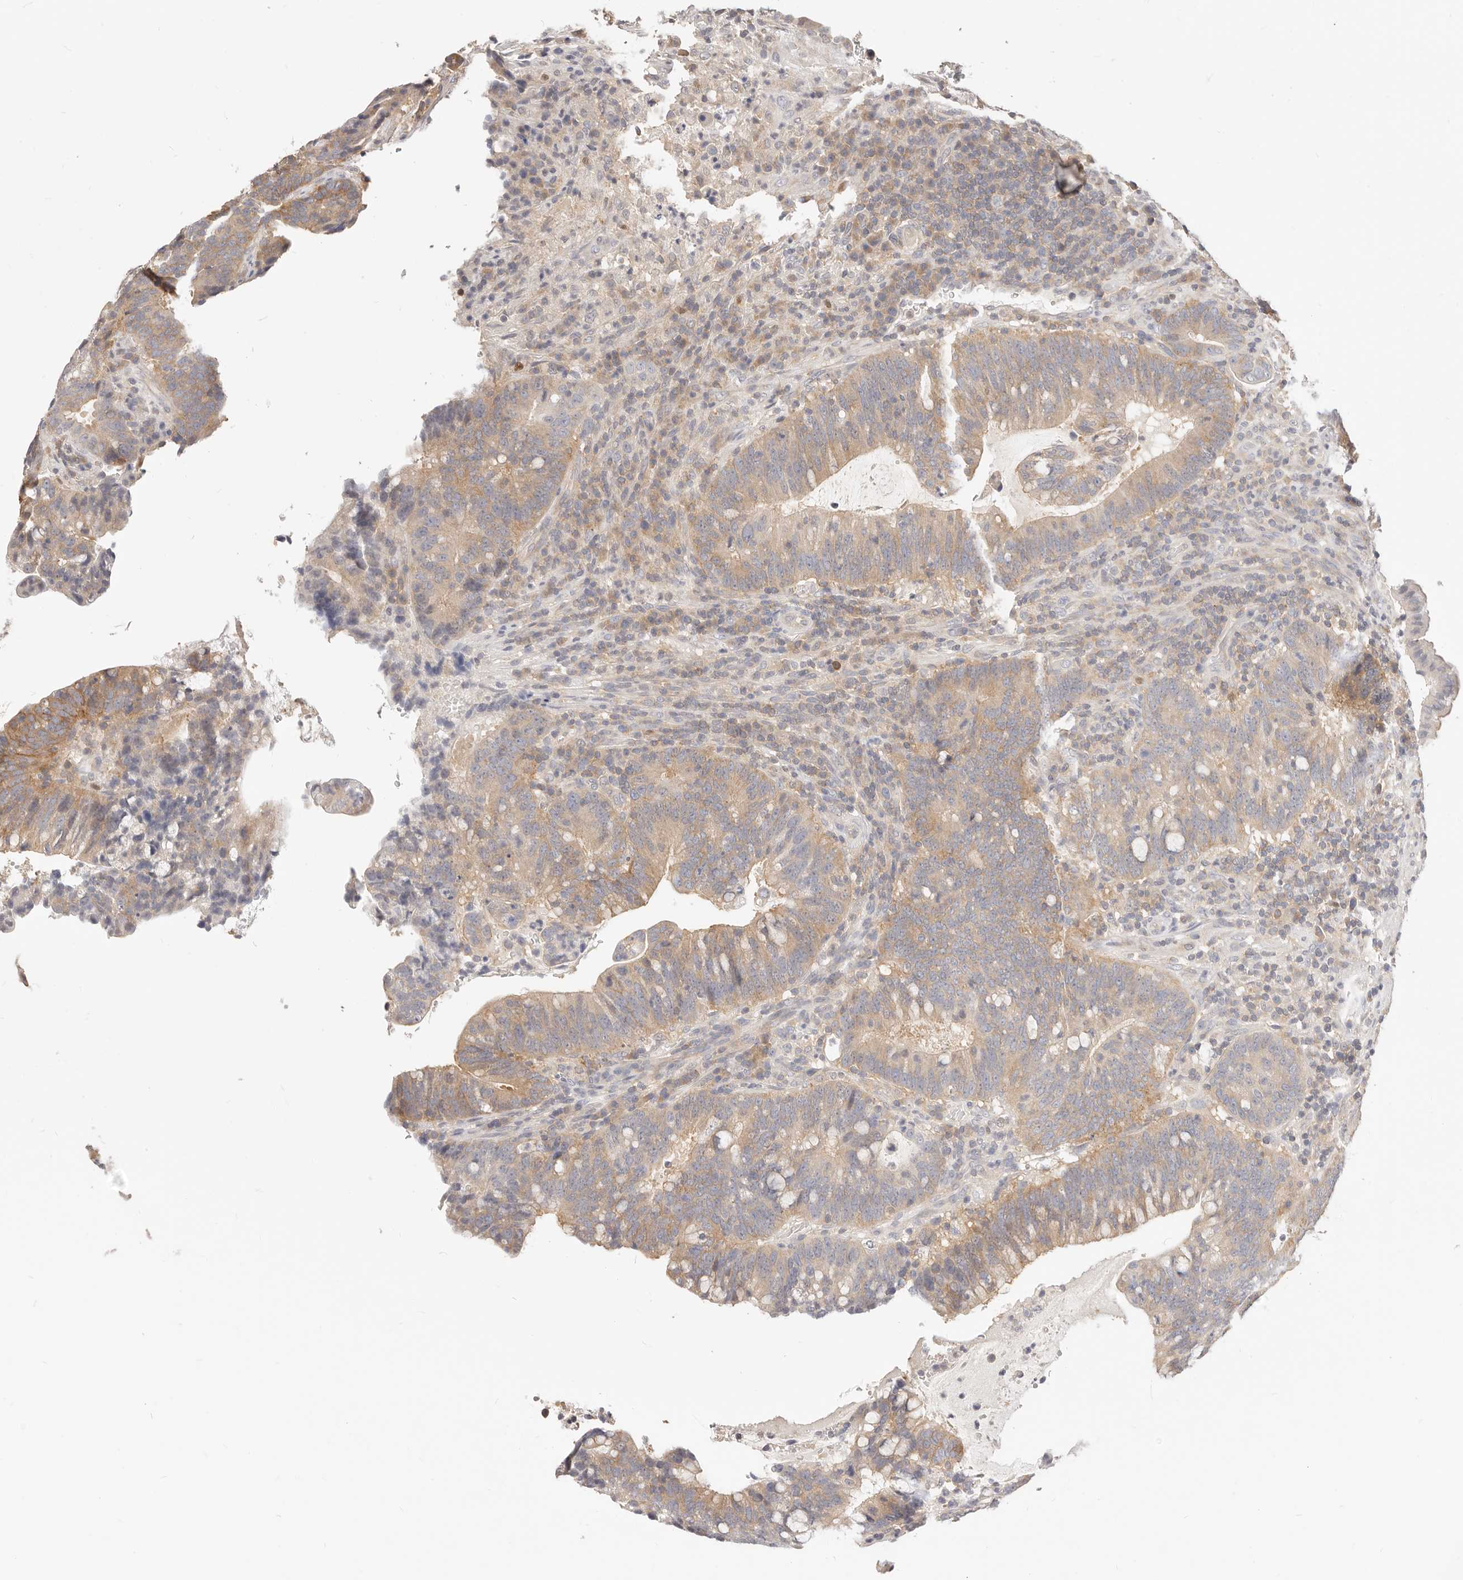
{"staining": {"intensity": "moderate", "quantity": "25%-75%", "location": "cytoplasmic/membranous"}, "tissue": "colorectal cancer", "cell_type": "Tumor cells", "image_type": "cancer", "snomed": [{"axis": "morphology", "description": "Adenocarcinoma, NOS"}, {"axis": "topography", "description": "Colon"}], "caption": "Adenocarcinoma (colorectal) stained with a brown dye demonstrates moderate cytoplasmic/membranous positive expression in approximately 25%-75% of tumor cells.", "gene": "DTNBP1", "patient": {"sex": "female", "age": 66}}